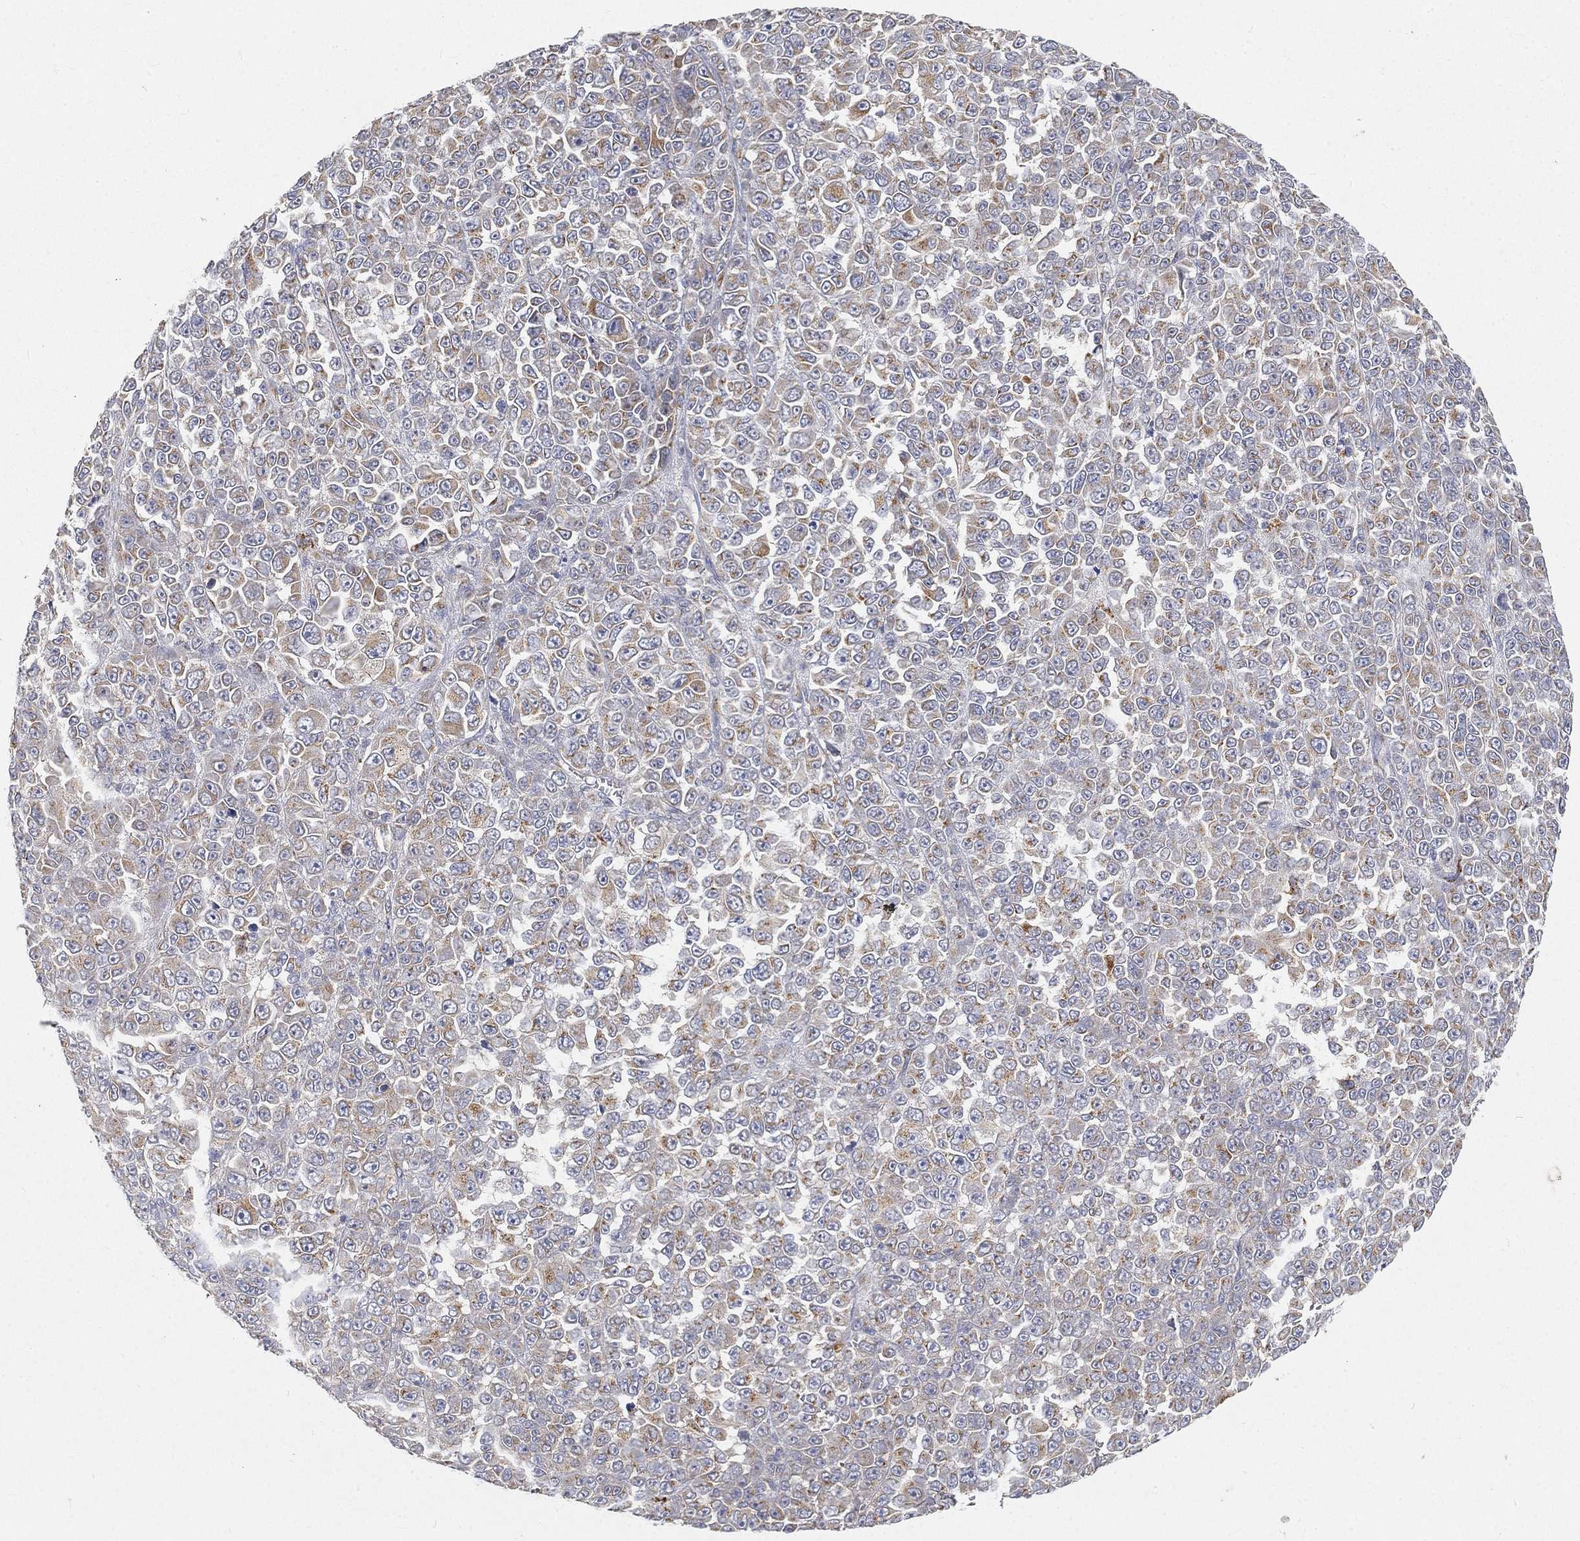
{"staining": {"intensity": "weak", "quantity": "<25%", "location": "cytoplasmic/membranous"}, "tissue": "melanoma", "cell_type": "Tumor cells", "image_type": "cancer", "snomed": [{"axis": "morphology", "description": "Malignant melanoma, NOS"}, {"axis": "topography", "description": "Skin"}], "caption": "Histopathology image shows no significant protein staining in tumor cells of melanoma.", "gene": "CTSL", "patient": {"sex": "female", "age": 95}}